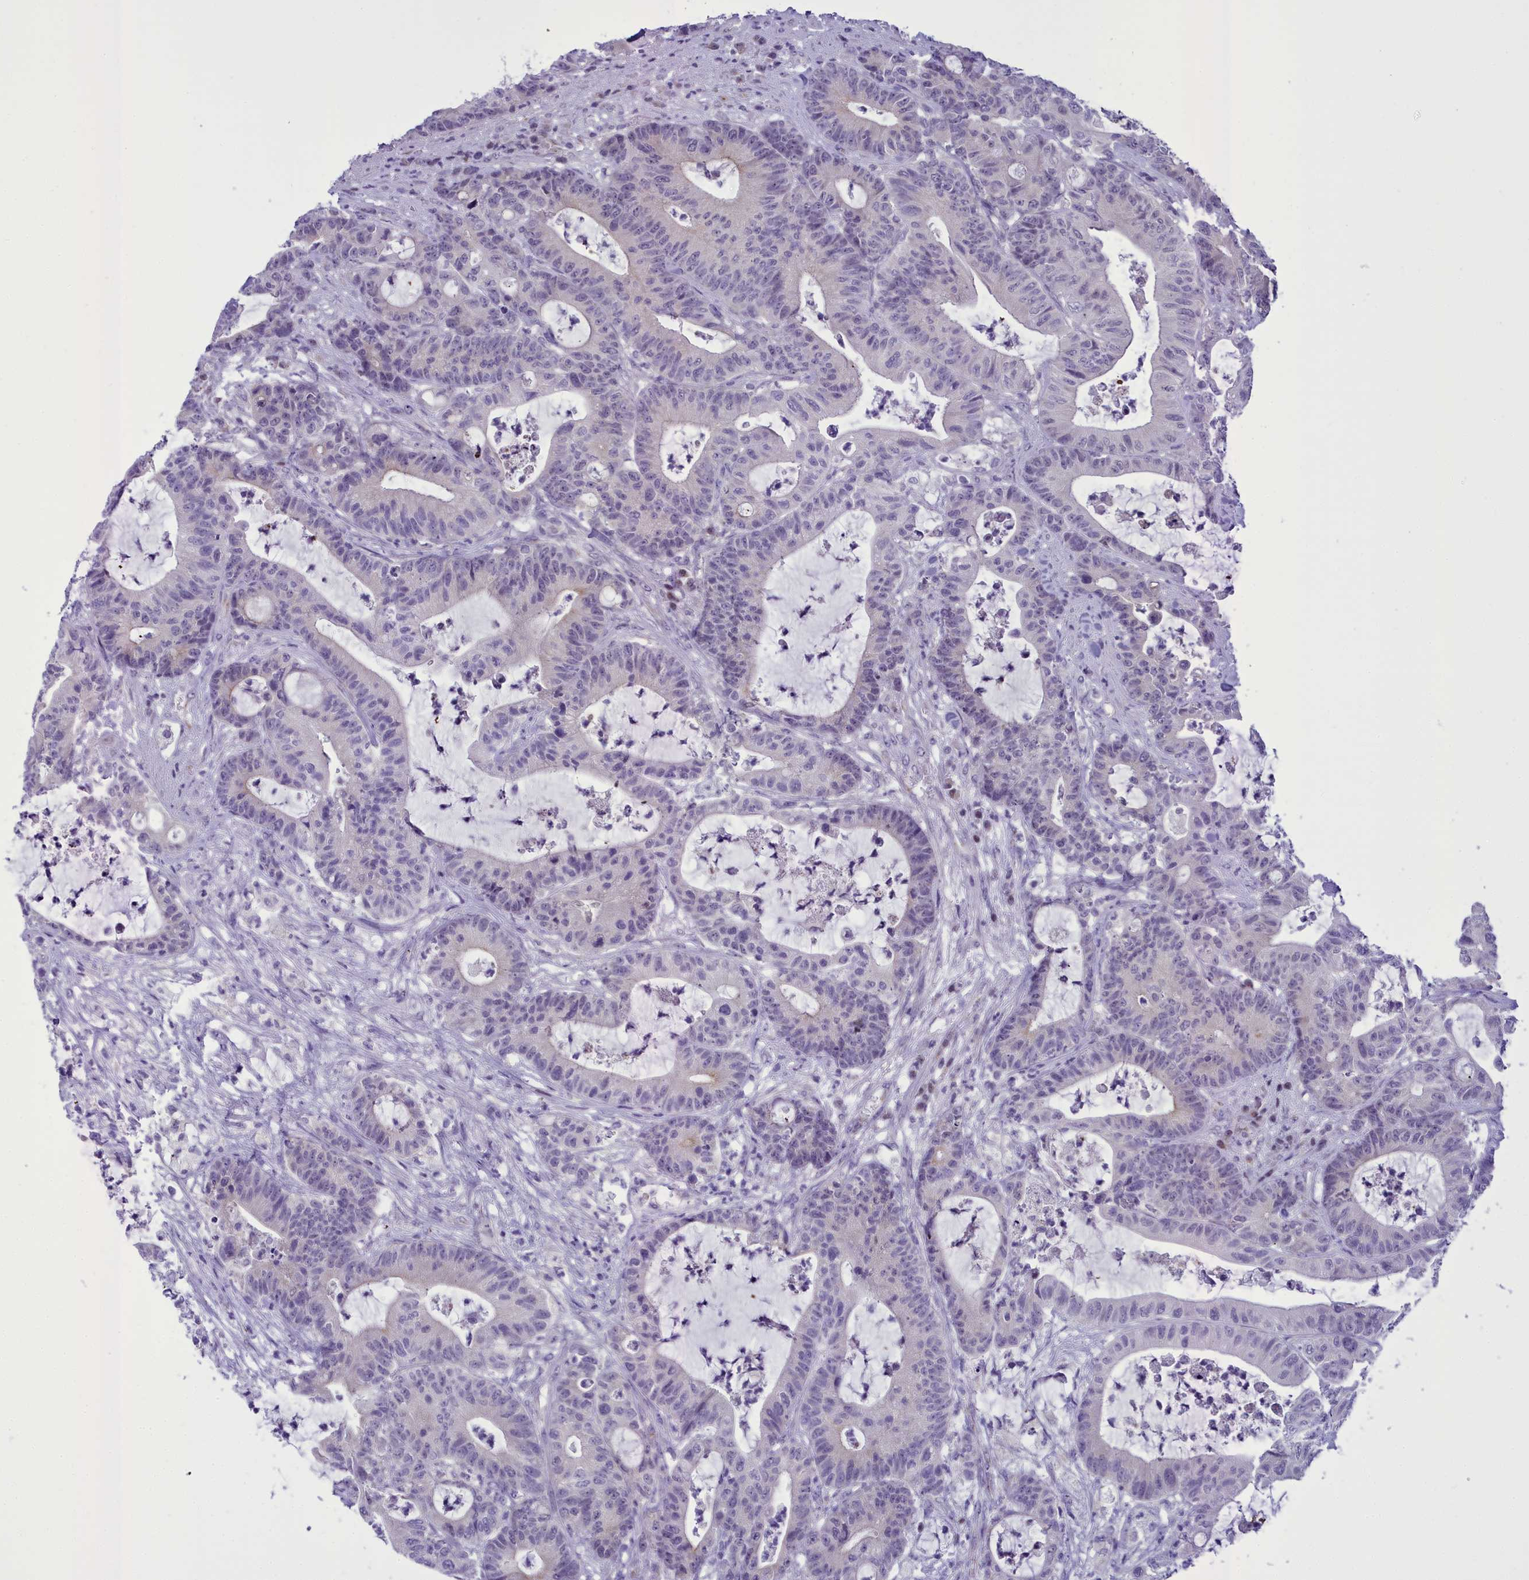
{"staining": {"intensity": "negative", "quantity": "none", "location": "none"}, "tissue": "colorectal cancer", "cell_type": "Tumor cells", "image_type": "cancer", "snomed": [{"axis": "morphology", "description": "Adenocarcinoma, NOS"}, {"axis": "topography", "description": "Colon"}], "caption": "Colorectal cancer was stained to show a protein in brown. There is no significant expression in tumor cells.", "gene": "B9D2", "patient": {"sex": "female", "age": 84}}